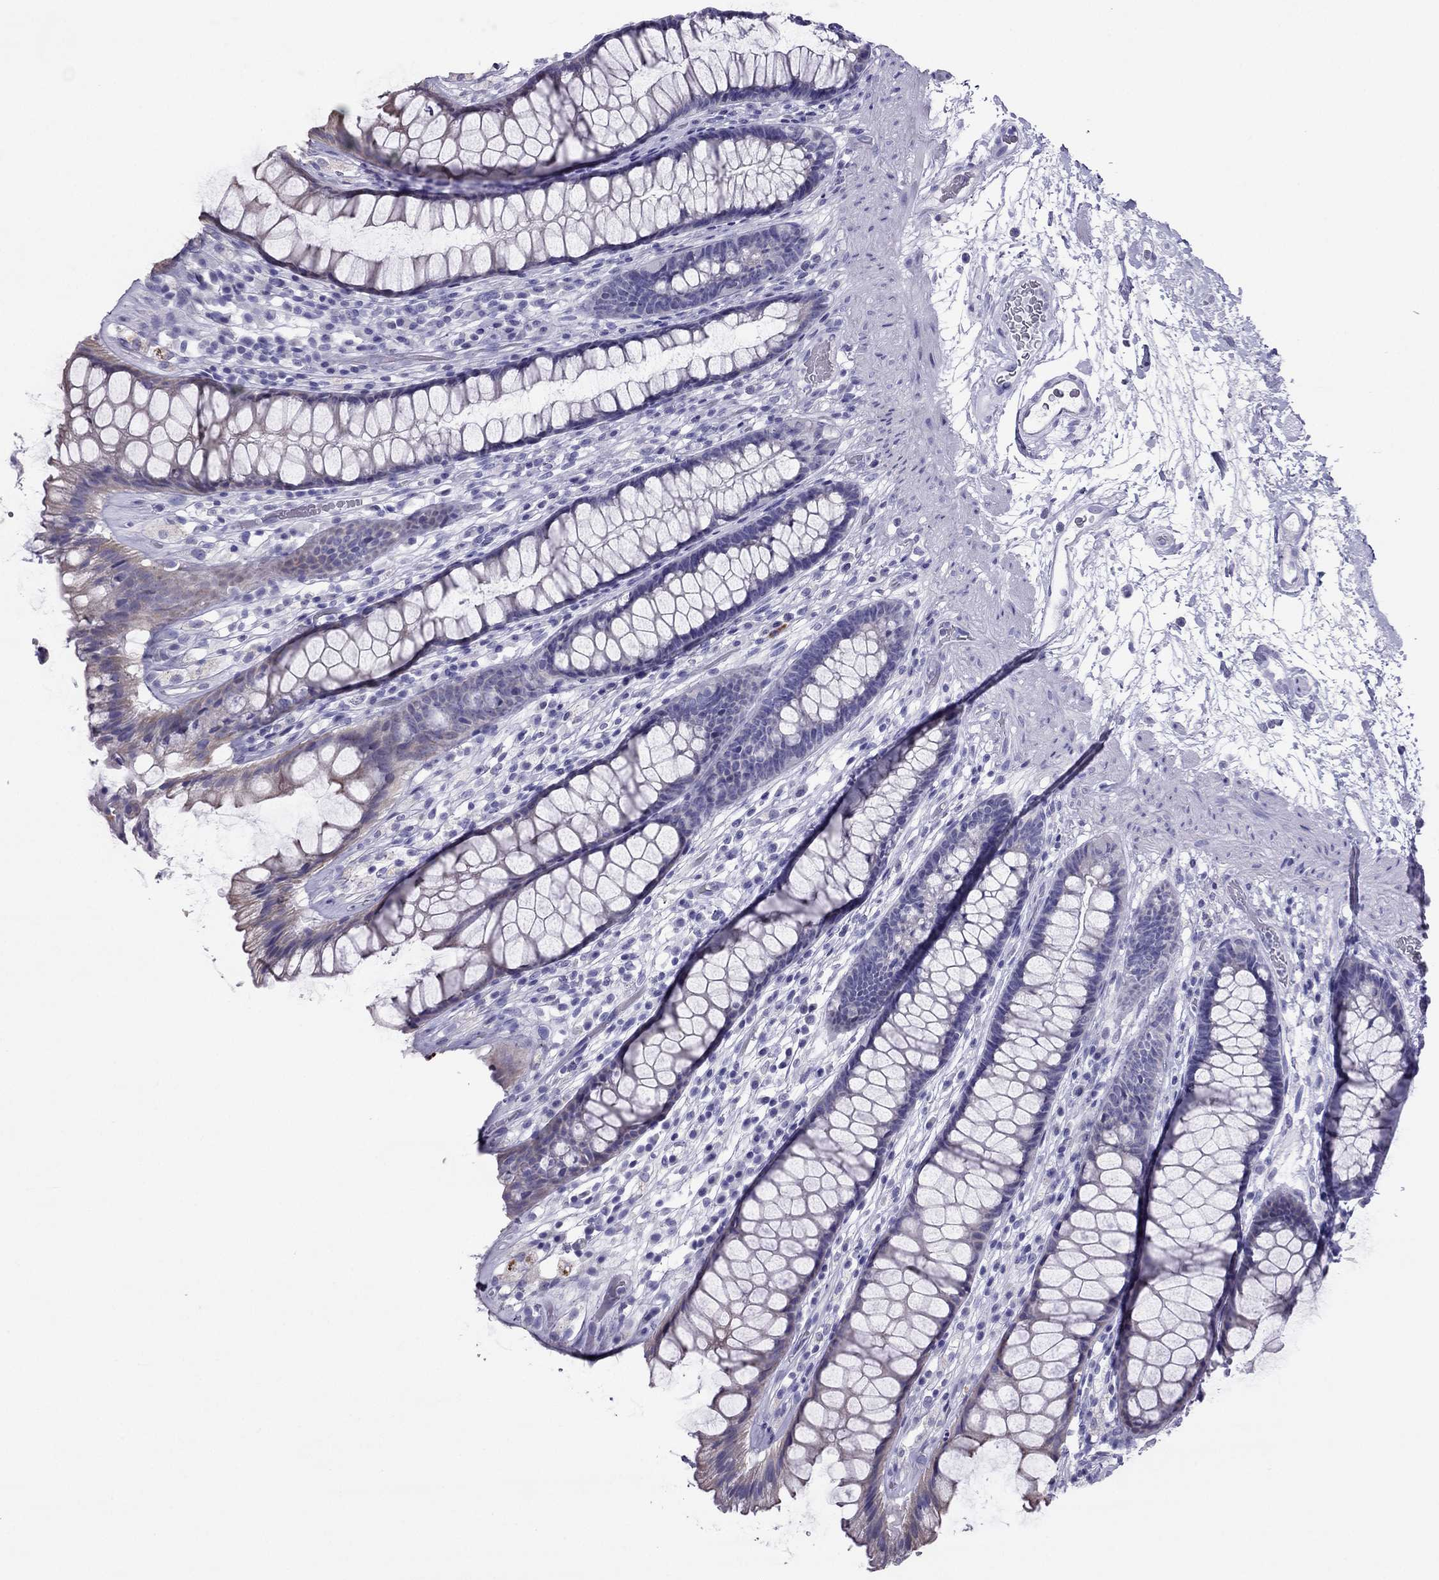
{"staining": {"intensity": "negative", "quantity": "none", "location": "none"}, "tissue": "rectum", "cell_type": "Glandular cells", "image_type": "normal", "snomed": [{"axis": "morphology", "description": "Normal tissue, NOS"}, {"axis": "topography", "description": "Rectum"}], "caption": "This is a histopathology image of immunohistochemistry (IHC) staining of unremarkable rectum, which shows no expression in glandular cells. (DAB (3,3'-diaminobenzidine) immunohistochemistry visualized using brightfield microscopy, high magnification).", "gene": "MAEL", "patient": {"sex": "male", "age": 72}}